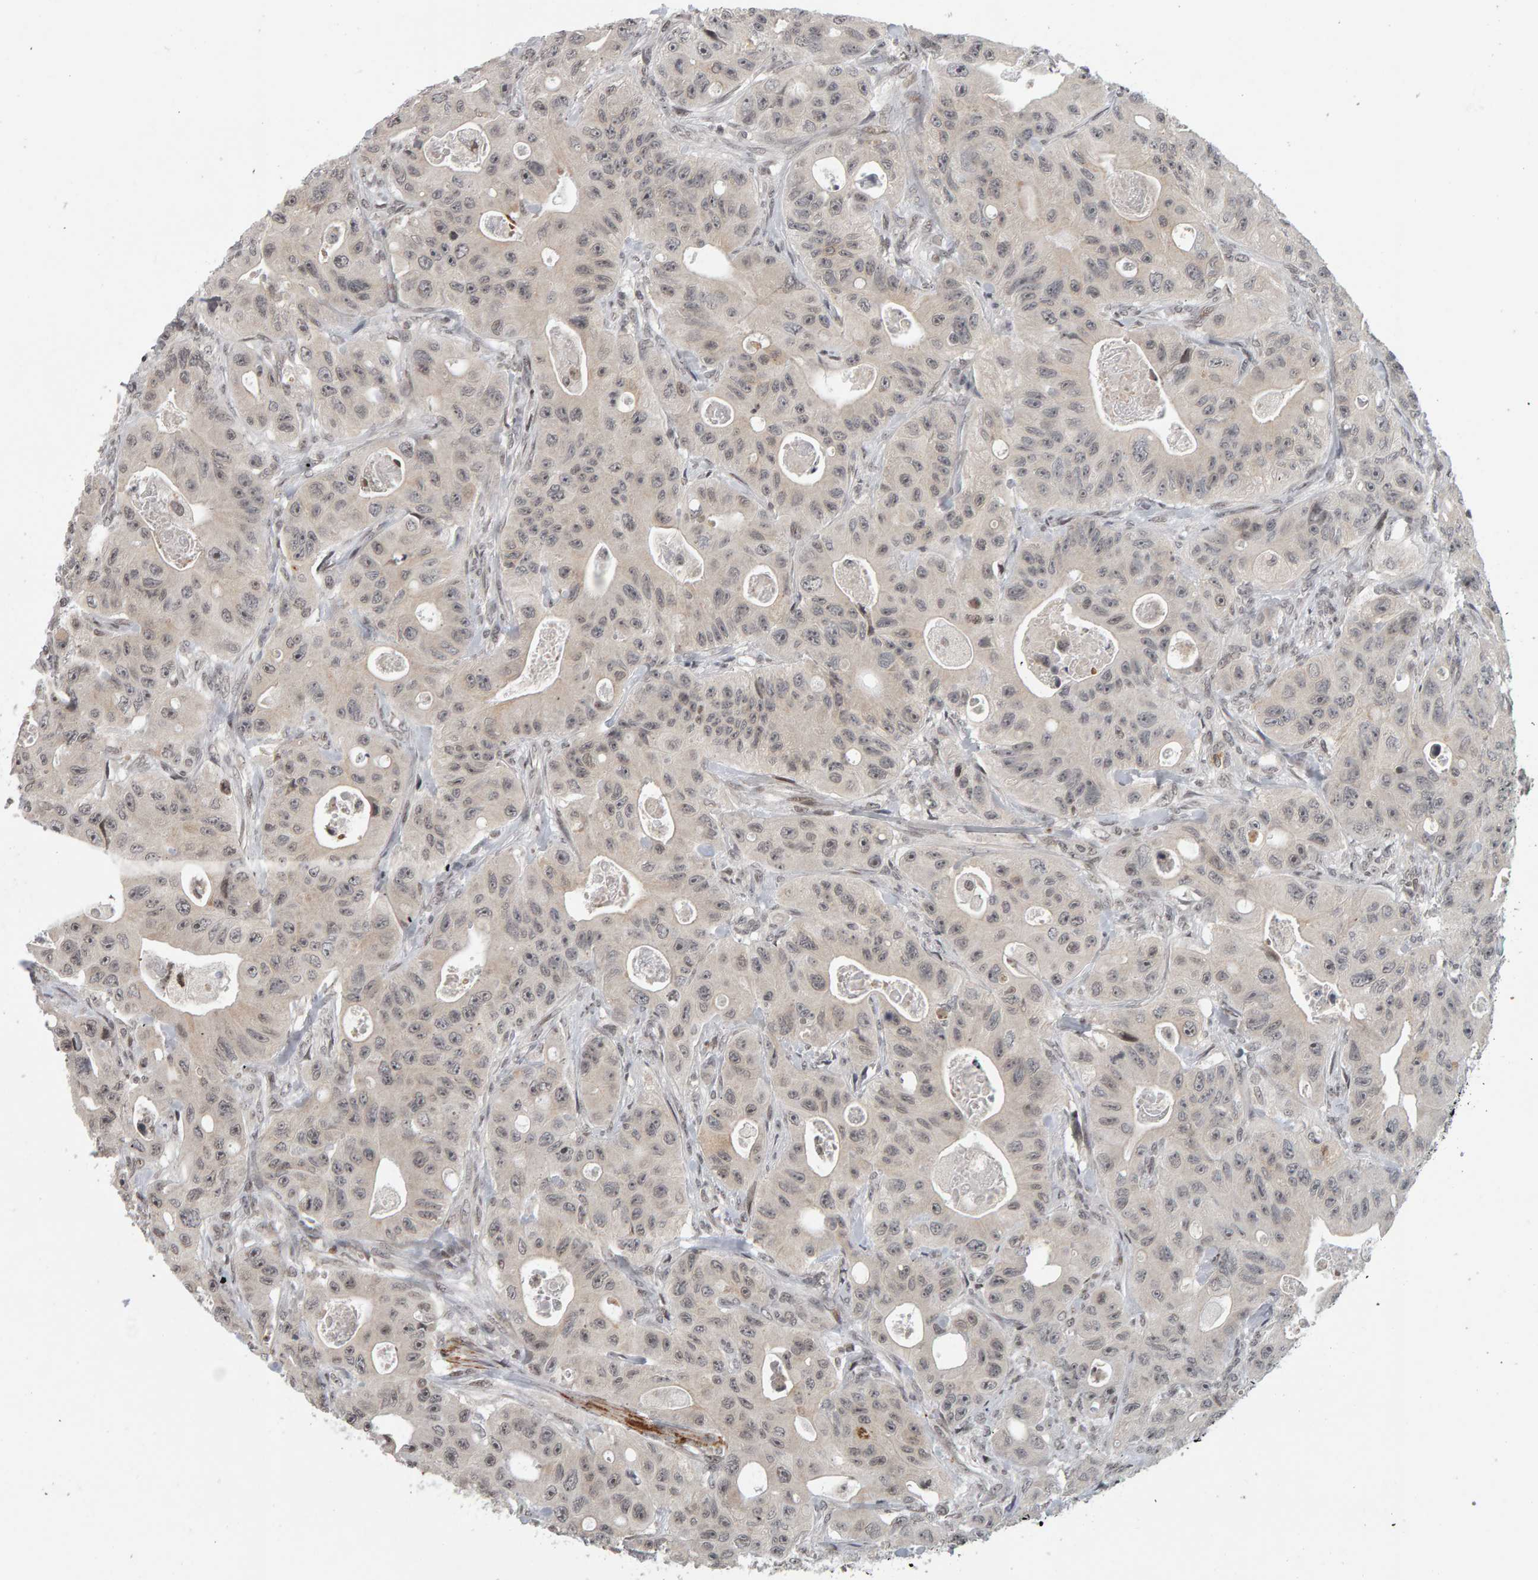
{"staining": {"intensity": "weak", "quantity": ">75%", "location": "nuclear"}, "tissue": "colorectal cancer", "cell_type": "Tumor cells", "image_type": "cancer", "snomed": [{"axis": "morphology", "description": "Adenocarcinoma, NOS"}, {"axis": "topography", "description": "Colon"}], "caption": "IHC photomicrograph of neoplastic tissue: human colorectal cancer (adenocarcinoma) stained using immunohistochemistry shows low levels of weak protein expression localized specifically in the nuclear of tumor cells, appearing as a nuclear brown color.", "gene": "TRAM1", "patient": {"sex": "female", "age": 46}}